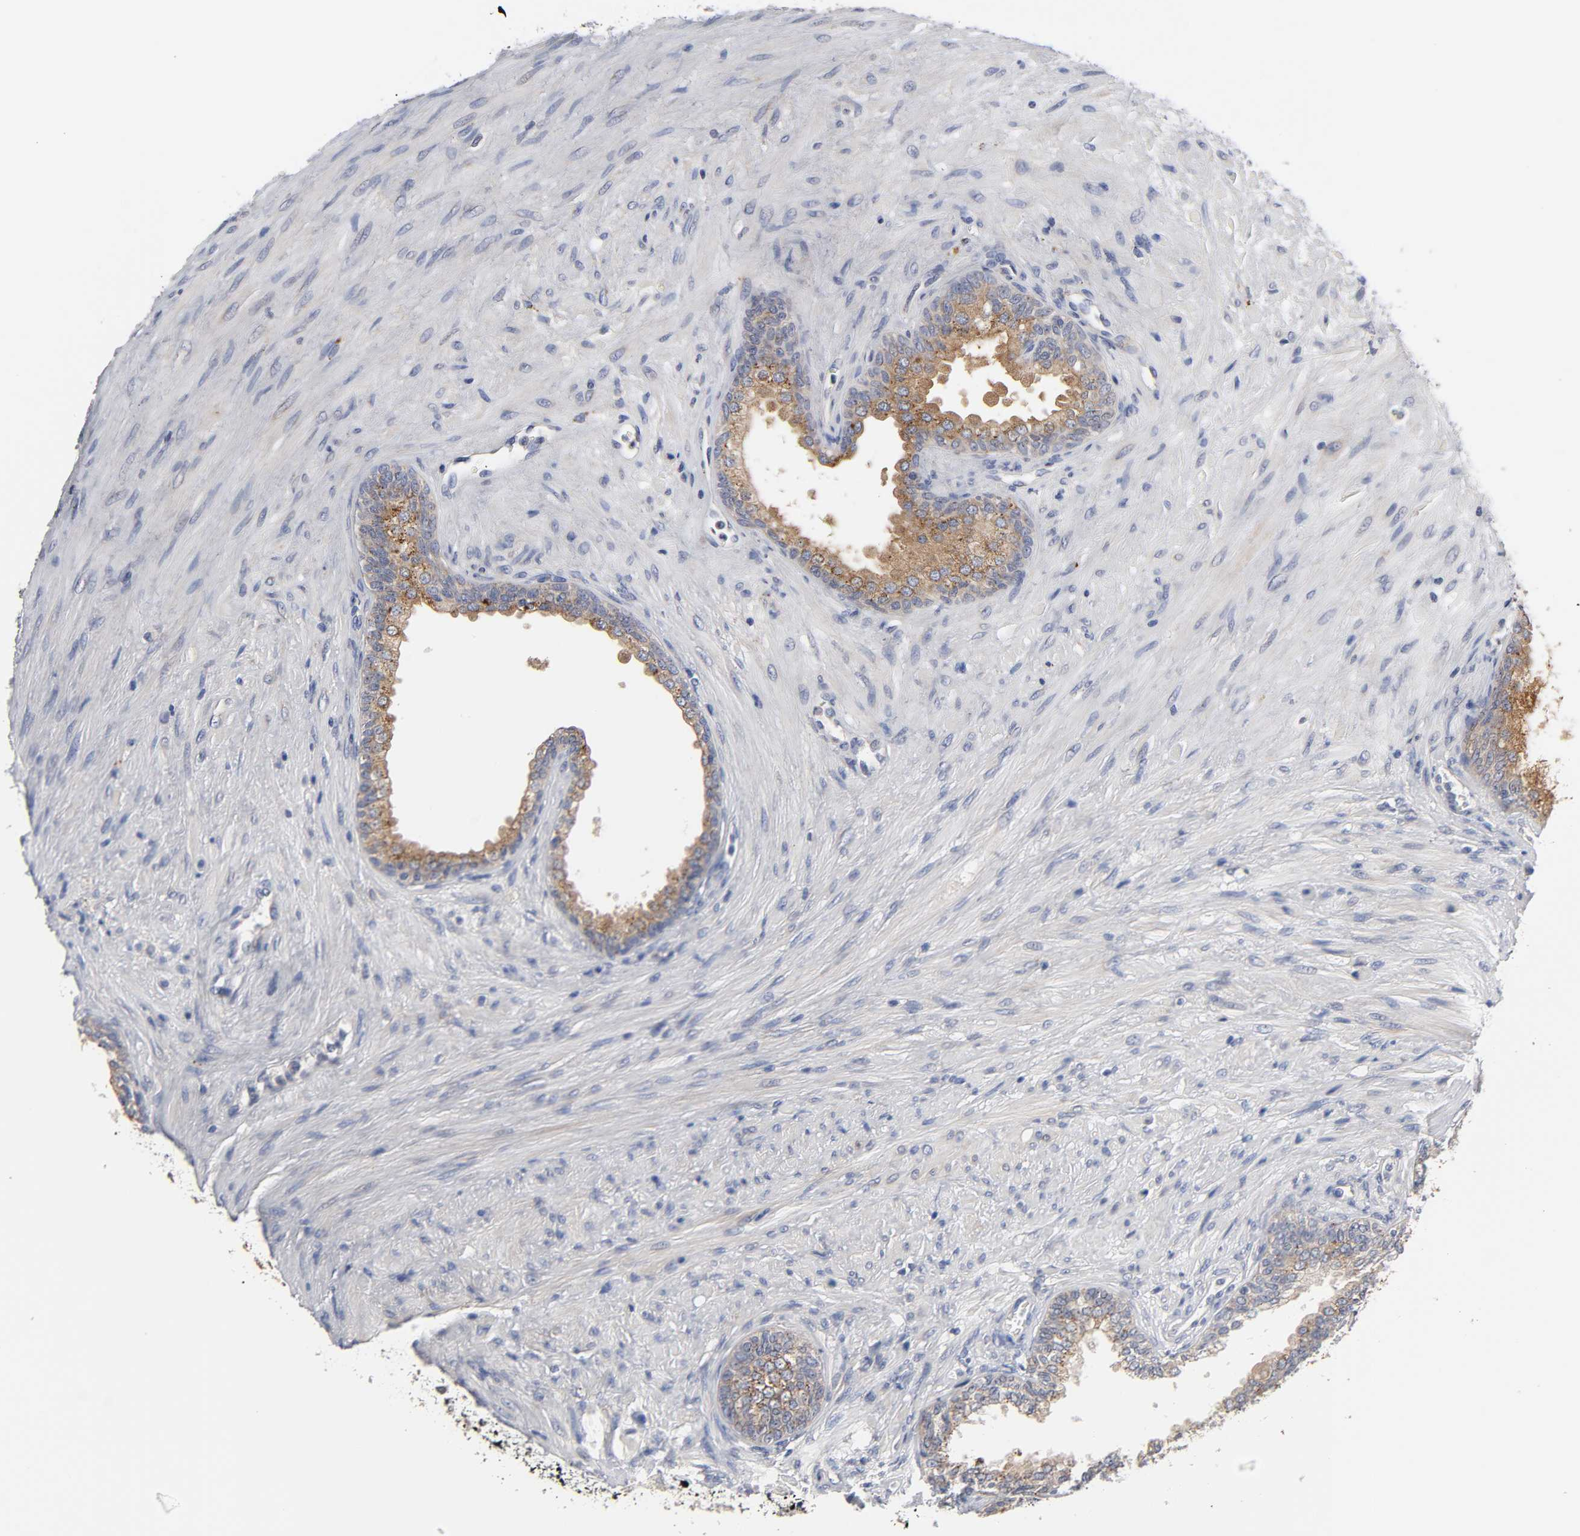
{"staining": {"intensity": "weak", "quantity": ">75%", "location": "cytoplasmic/membranous"}, "tissue": "prostate", "cell_type": "Glandular cells", "image_type": "normal", "snomed": [{"axis": "morphology", "description": "Normal tissue, NOS"}, {"axis": "topography", "description": "Prostate"}], "caption": "Immunohistochemistry of normal human prostate shows low levels of weak cytoplasmic/membranous staining in about >75% of glandular cells.", "gene": "C17orf75", "patient": {"sex": "male", "age": 76}}